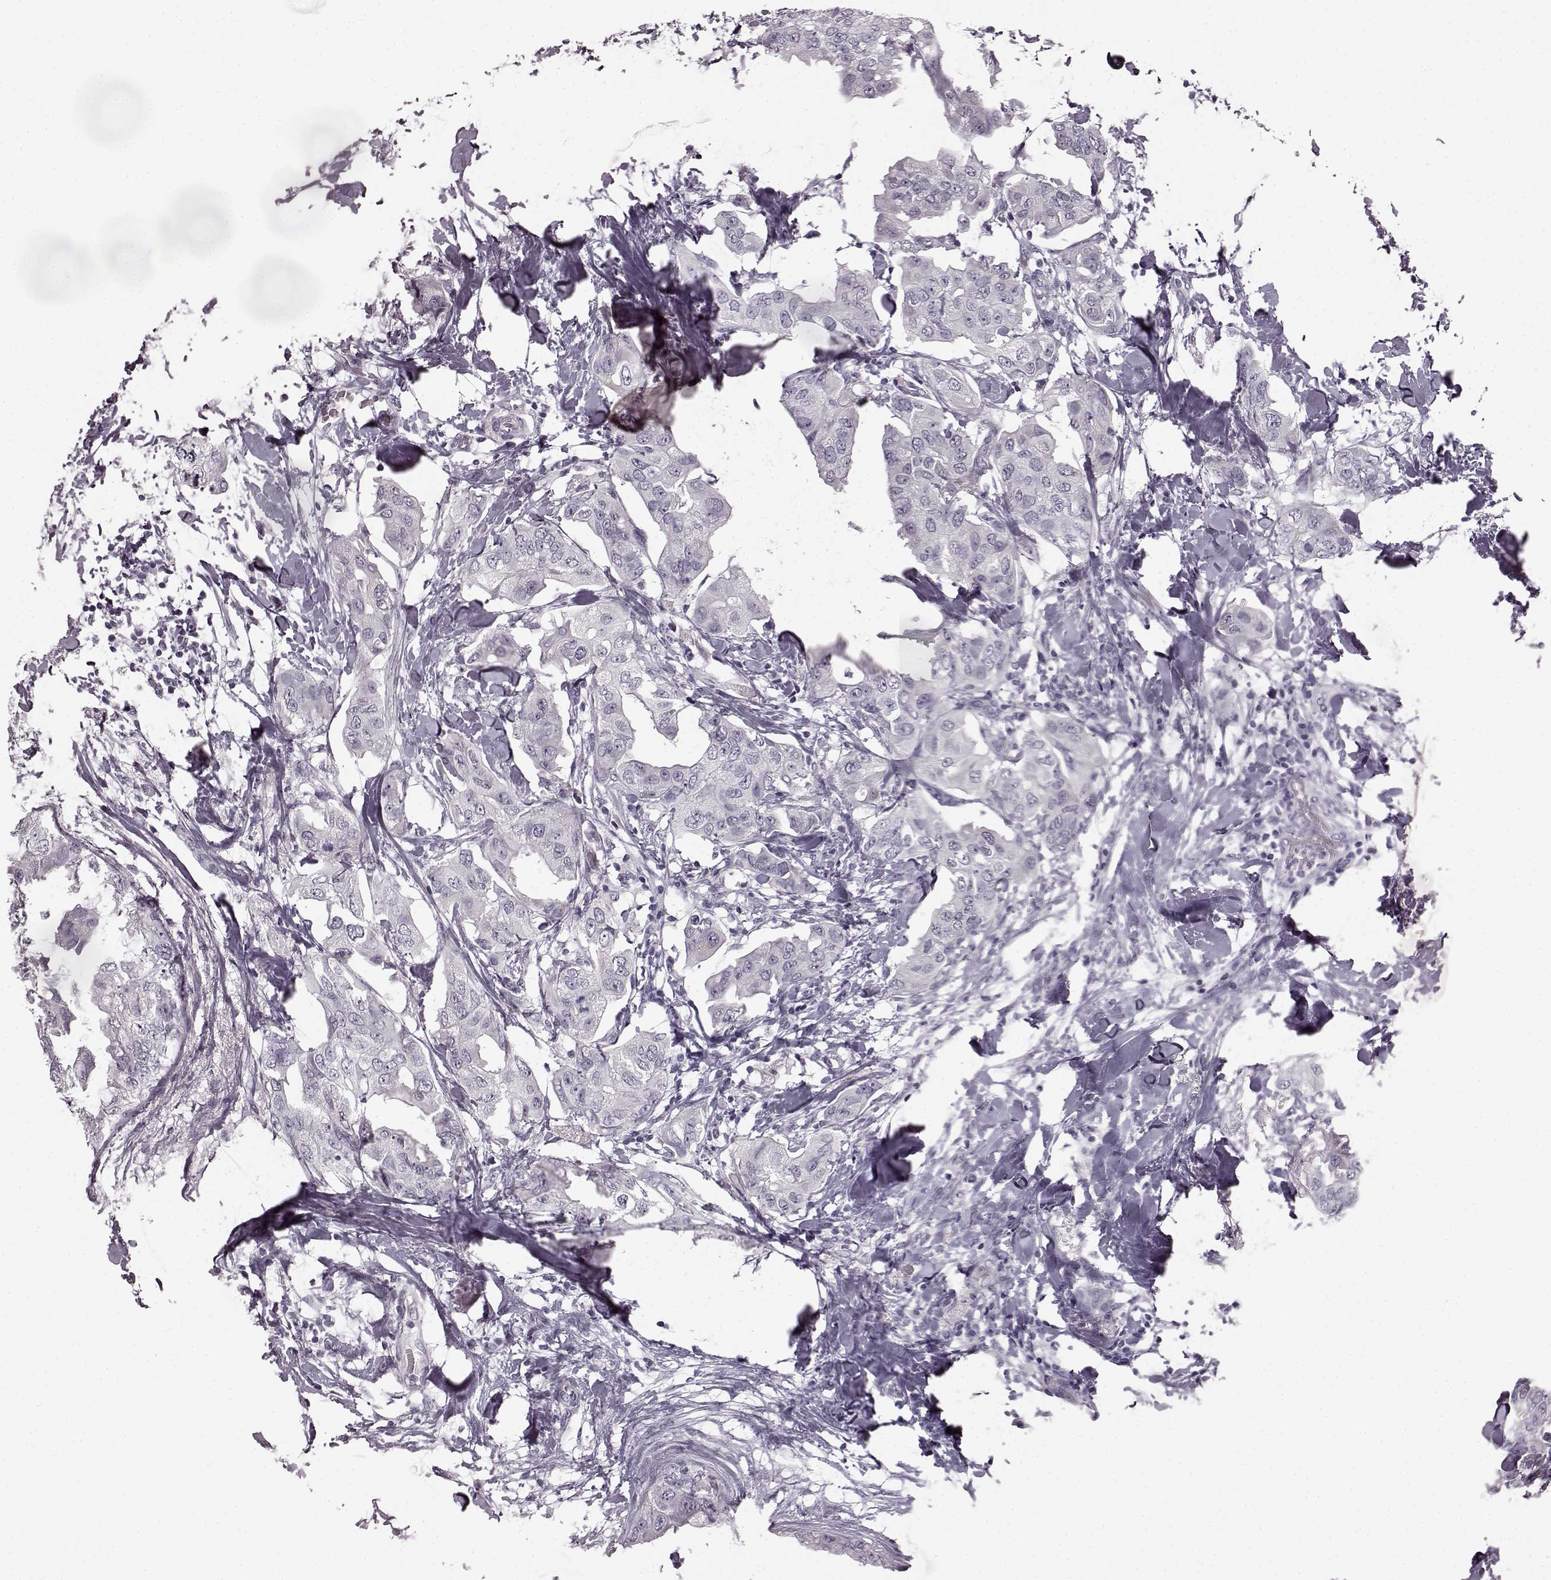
{"staining": {"intensity": "negative", "quantity": "none", "location": "none"}, "tissue": "breast cancer", "cell_type": "Tumor cells", "image_type": "cancer", "snomed": [{"axis": "morphology", "description": "Normal tissue, NOS"}, {"axis": "morphology", "description": "Duct carcinoma"}, {"axis": "topography", "description": "Breast"}], "caption": "DAB (3,3'-diaminobenzidine) immunohistochemical staining of breast cancer demonstrates no significant expression in tumor cells. The staining was performed using DAB to visualize the protein expression in brown, while the nuclei were stained in blue with hematoxylin (Magnification: 20x).", "gene": "SEMG2", "patient": {"sex": "female", "age": 40}}